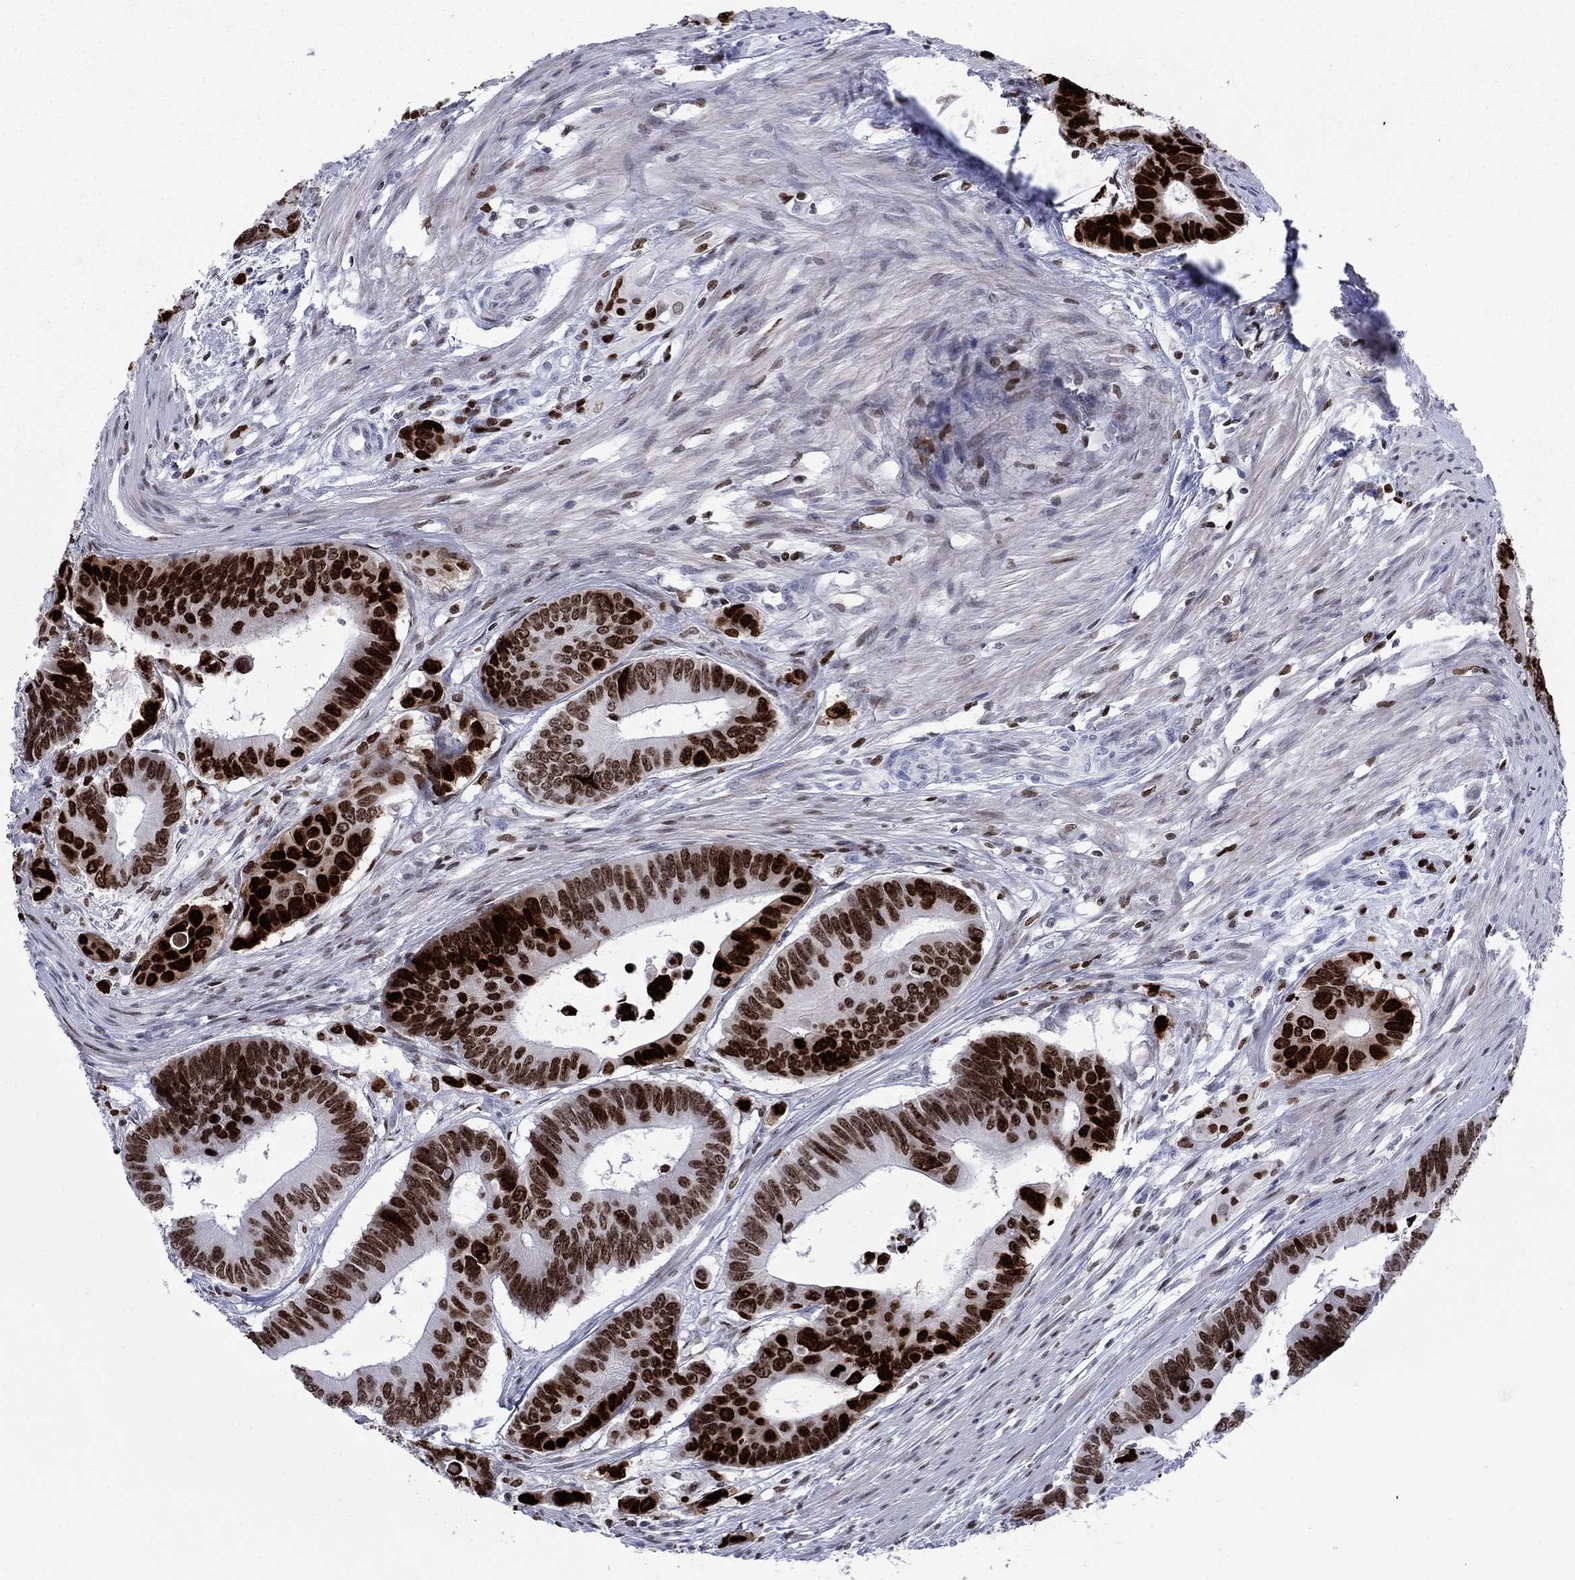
{"staining": {"intensity": "strong", "quantity": ">75%", "location": "nuclear"}, "tissue": "colorectal cancer", "cell_type": "Tumor cells", "image_type": "cancer", "snomed": [{"axis": "morphology", "description": "Adenocarcinoma, NOS"}, {"axis": "topography", "description": "Colon"}], "caption": "Immunohistochemical staining of colorectal cancer (adenocarcinoma) exhibits high levels of strong nuclear protein staining in about >75% of tumor cells.", "gene": "HMGA1", "patient": {"sex": "female", "age": 87}}